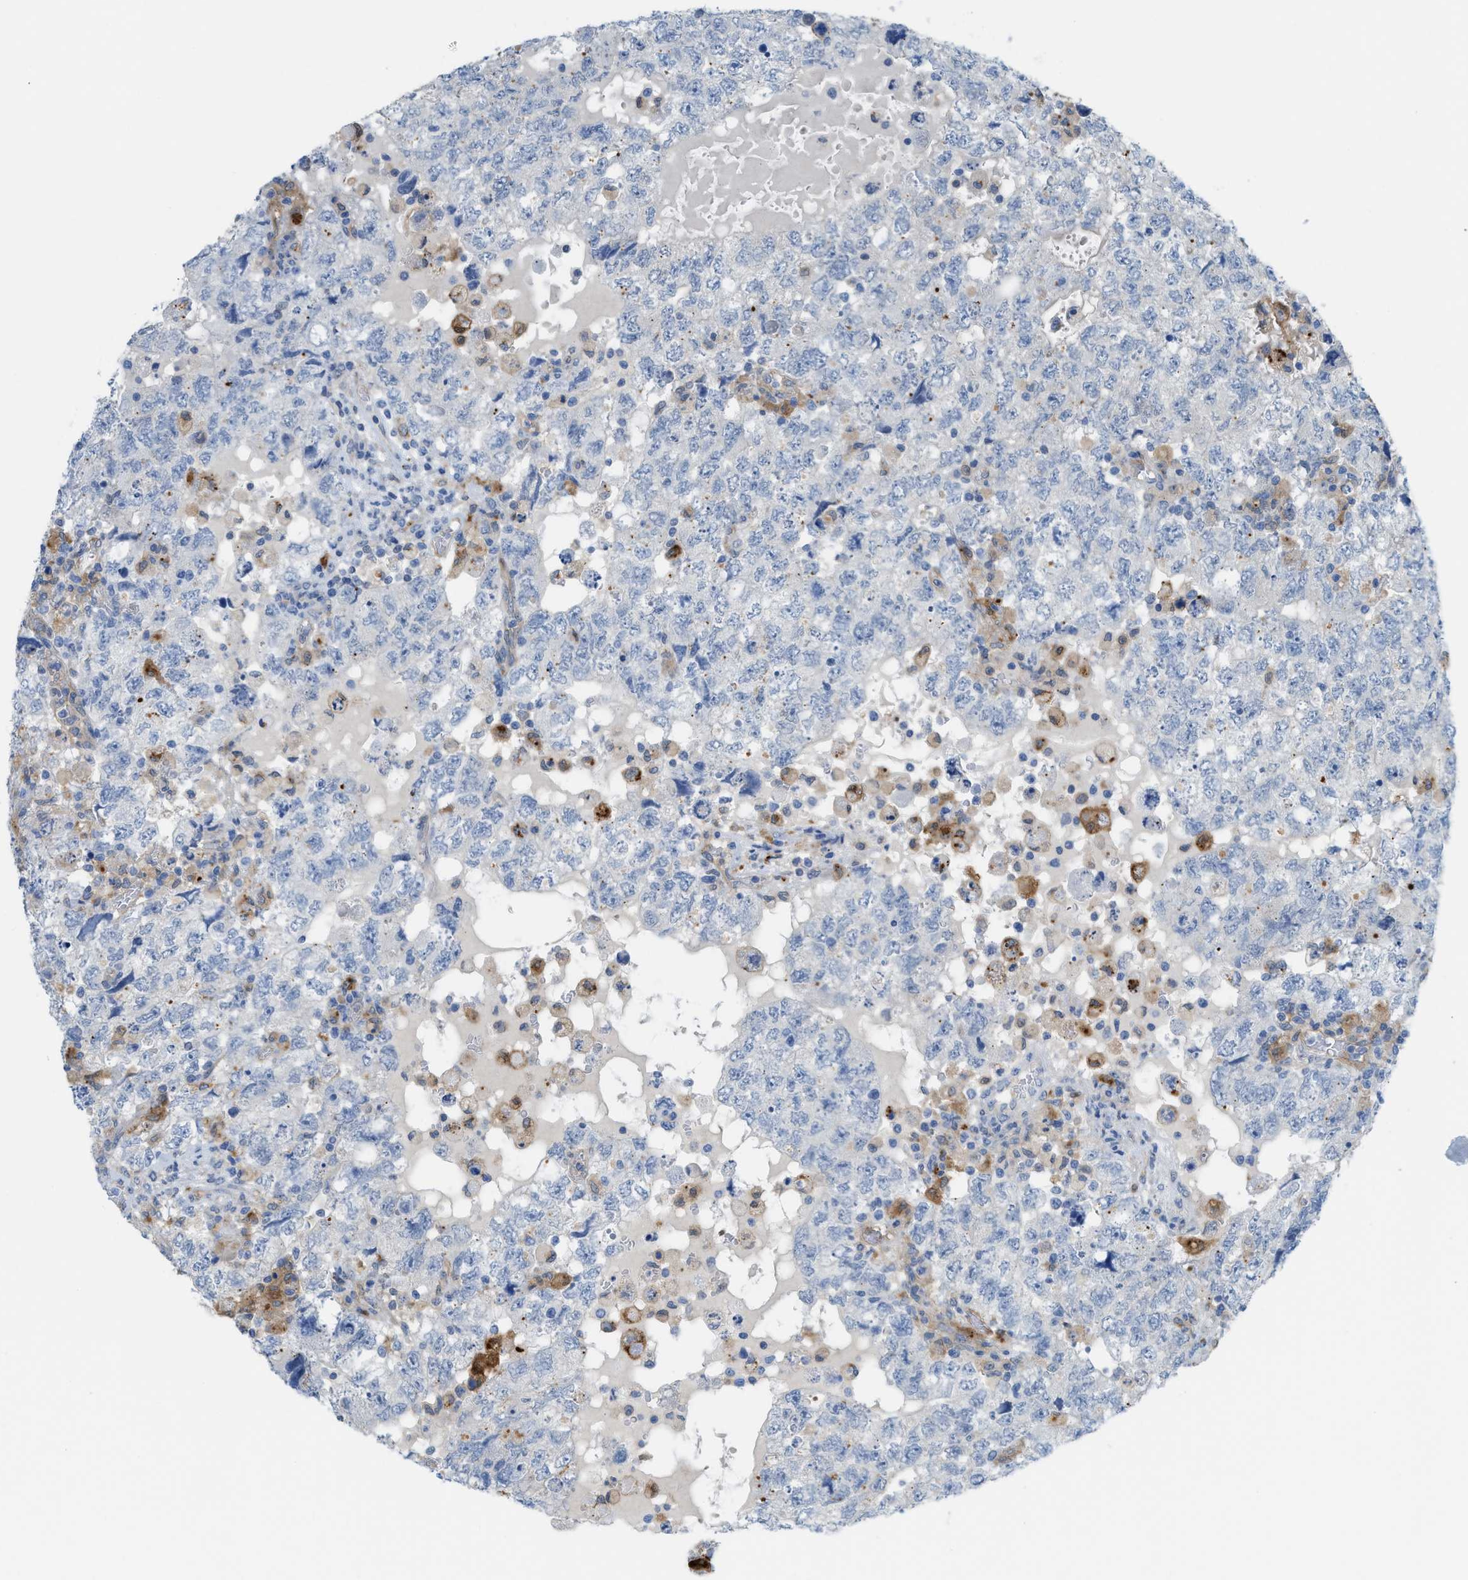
{"staining": {"intensity": "negative", "quantity": "none", "location": "none"}, "tissue": "testis cancer", "cell_type": "Tumor cells", "image_type": "cancer", "snomed": [{"axis": "morphology", "description": "Seminoma, NOS"}, {"axis": "topography", "description": "Testis"}], "caption": "The image displays no staining of tumor cells in seminoma (testis).", "gene": "CSTB", "patient": {"sex": "male", "age": 22}}